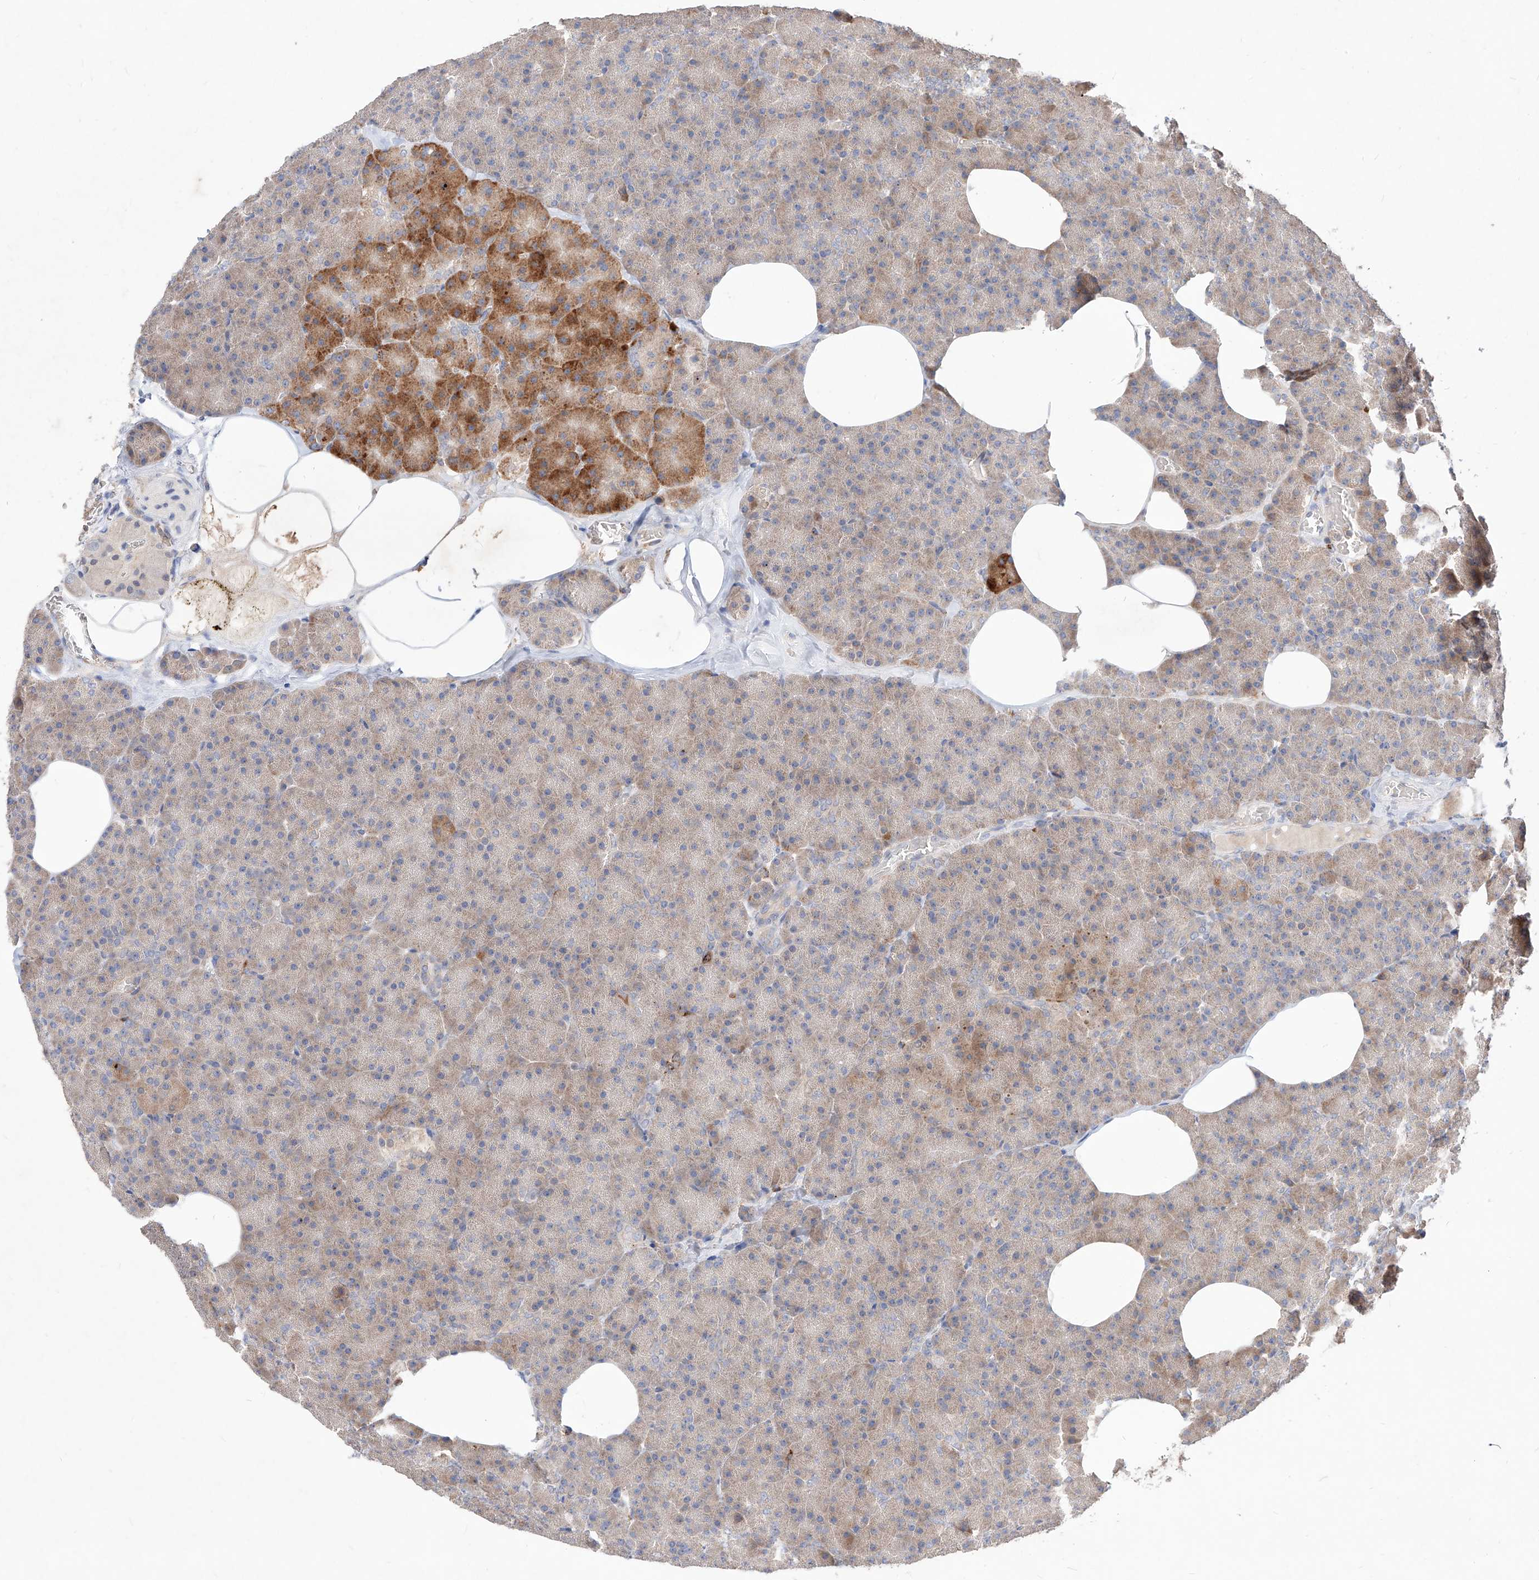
{"staining": {"intensity": "moderate", "quantity": "<25%", "location": "cytoplasmic/membranous"}, "tissue": "pancreas", "cell_type": "Exocrine glandular cells", "image_type": "normal", "snomed": [{"axis": "morphology", "description": "Normal tissue, NOS"}, {"axis": "morphology", "description": "Carcinoid, malignant, NOS"}, {"axis": "topography", "description": "Pancreas"}], "caption": "The photomicrograph displays immunohistochemical staining of normal pancreas. There is moderate cytoplasmic/membranous positivity is appreciated in approximately <25% of exocrine glandular cells. The staining was performed using DAB (3,3'-diaminobenzidine) to visualize the protein expression in brown, while the nuclei were stained in blue with hematoxylin (Magnification: 20x).", "gene": "TSNAX", "patient": {"sex": "female", "age": 35}}